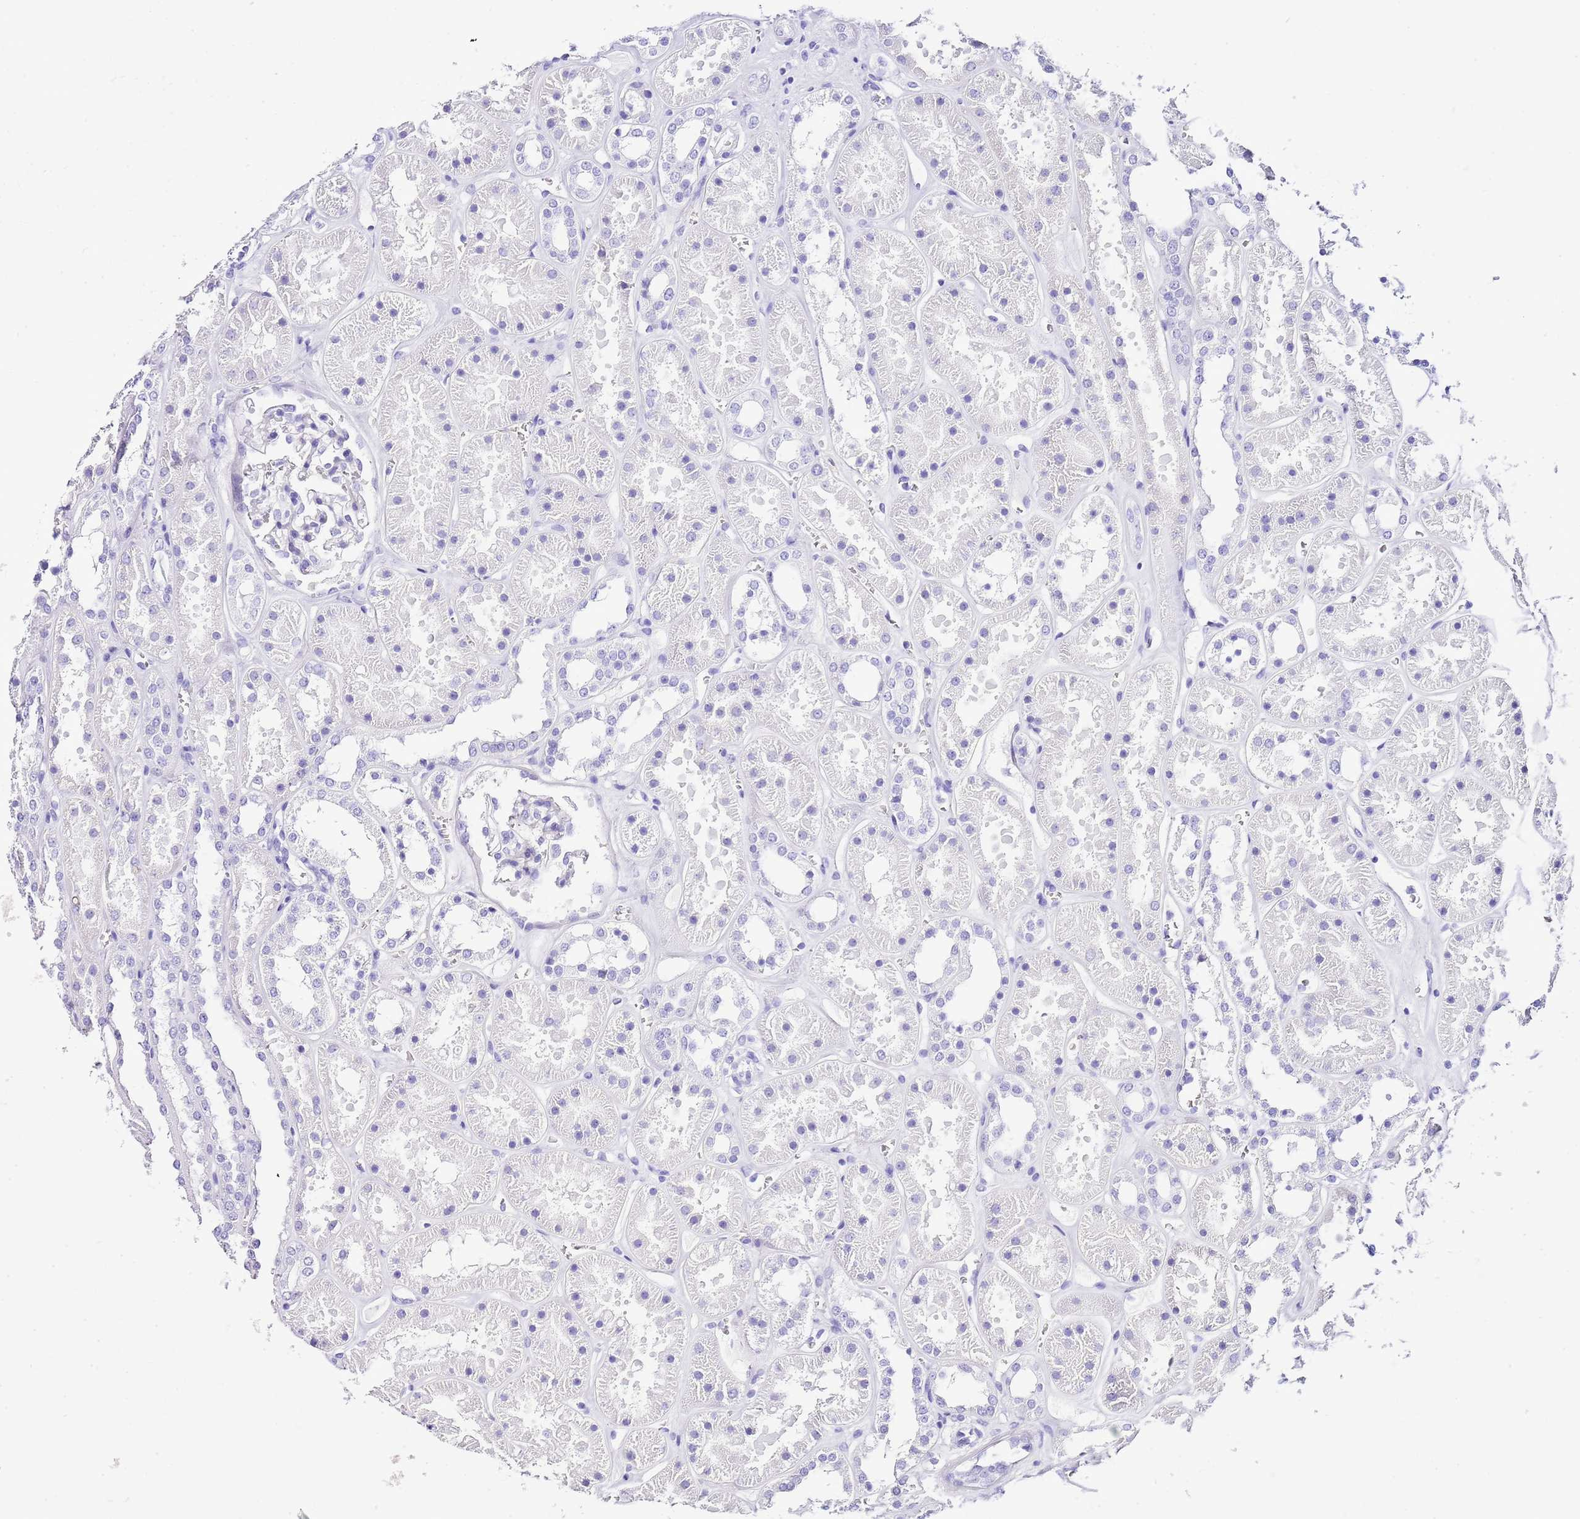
{"staining": {"intensity": "negative", "quantity": "none", "location": "none"}, "tissue": "kidney", "cell_type": "Cells in glomeruli", "image_type": "normal", "snomed": [{"axis": "morphology", "description": "Normal tissue, NOS"}, {"axis": "topography", "description": "Kidney"}], "caption": "Cells in glomeruli show no significant protein staining in unremarkable kidney. (DAB (3,3'-diaminobenzidine) immunohistochemistry (IHC) with hematoxylin counter stain).", "gene": "KCNC1", "patient": {"sex": "female", "age": 41}}